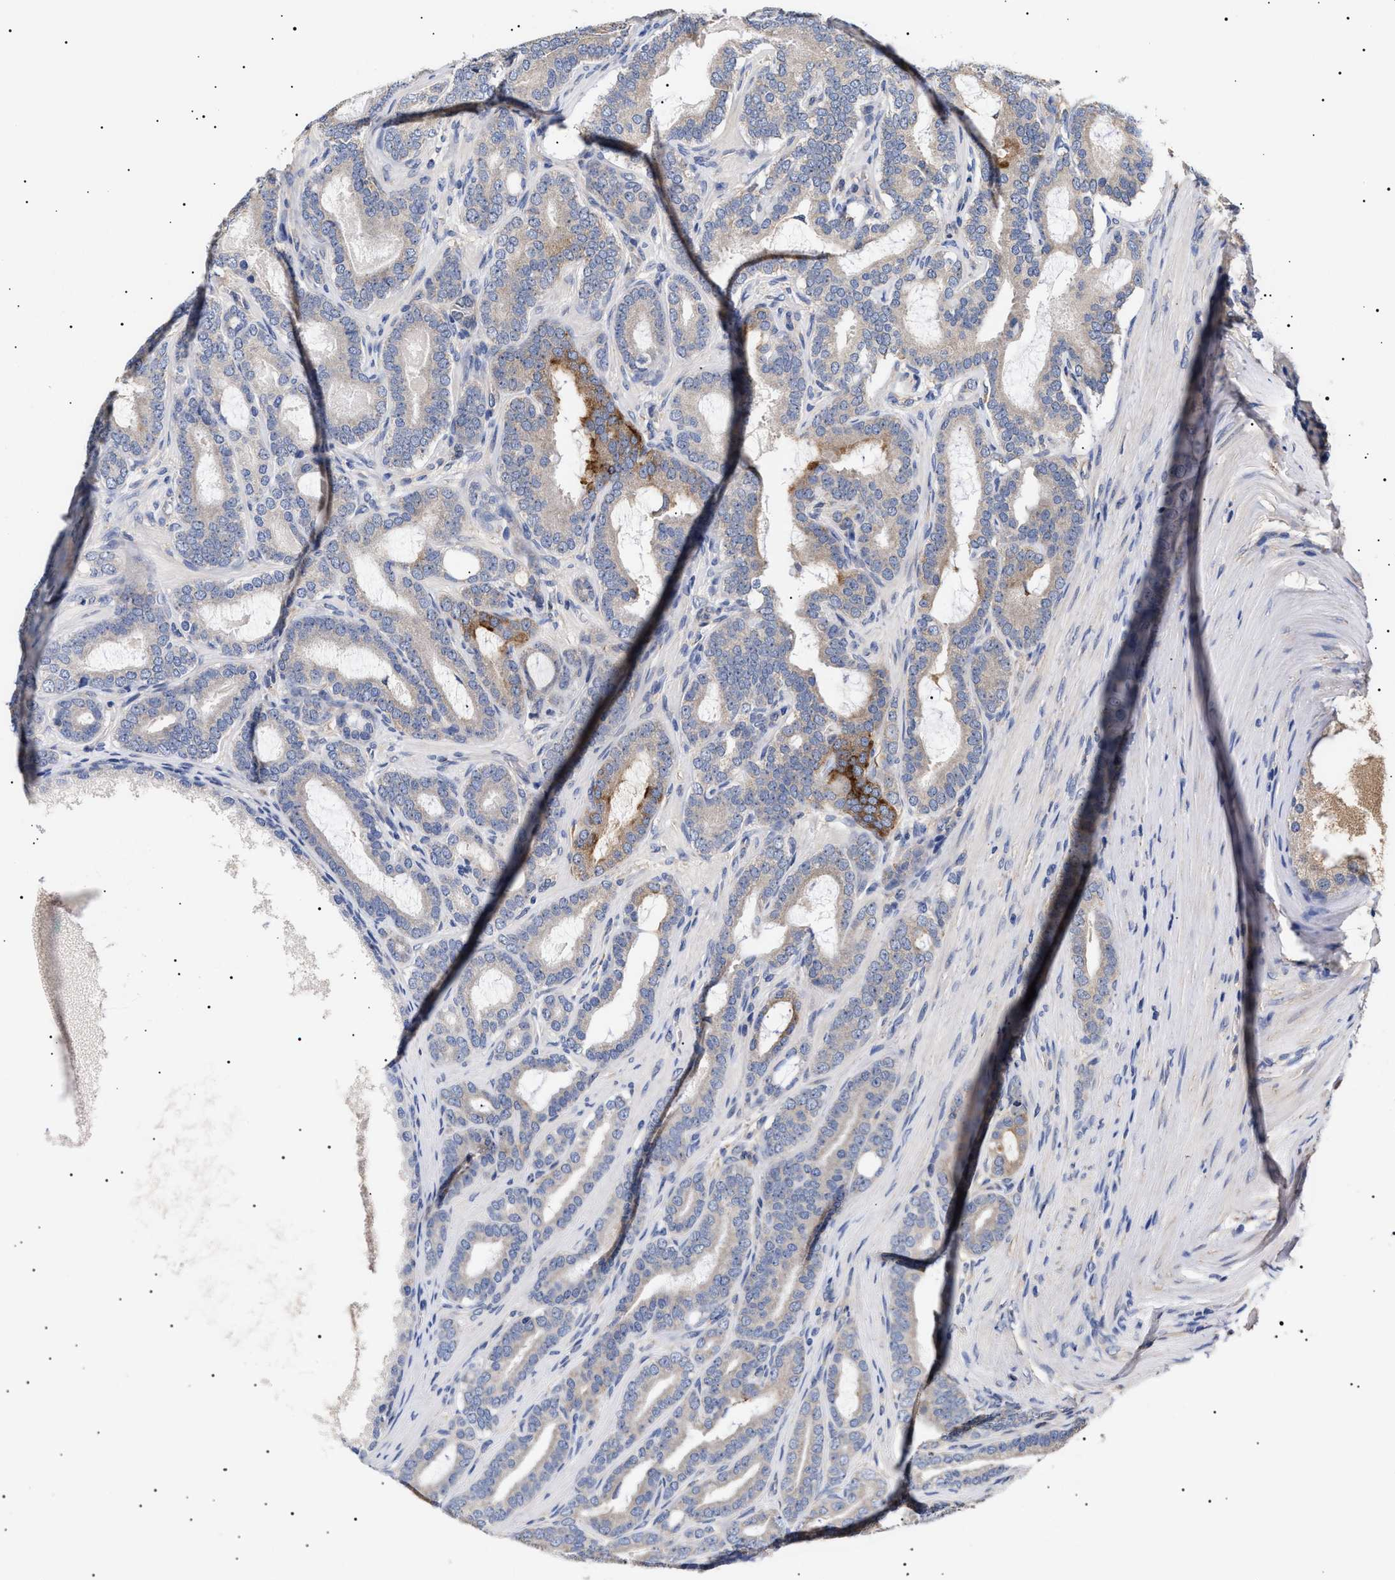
{"staining": {"intensity": "moderate", "quantity": "<25%", "location": "cytoplasmic/membranous"}, "tissue": "prostate cancer", "cell_type": "Tumor cells", "image_type": "cancer", "snomed": [{"axis": "morphology", "description": "Adenocarcinoma, High grade"}, {"axis": "topography", "description": "Prostate"}], "caption": "IHC staining of prostate adenocarcinoma (high-grade), which exhibits low levels of moderate cytoplasmic/membranous expression in about <25% of tumor cells indicating moderate cytoplasmic/membranous protein staining. The staining was performed using DAB (3,3'-diaminobenzidine) (brown) for protein detection and nuclei were counterstained in hematoxylin (blue).", "gene": "KRBA1", "patient": {"sex": "male", "age": 60}}